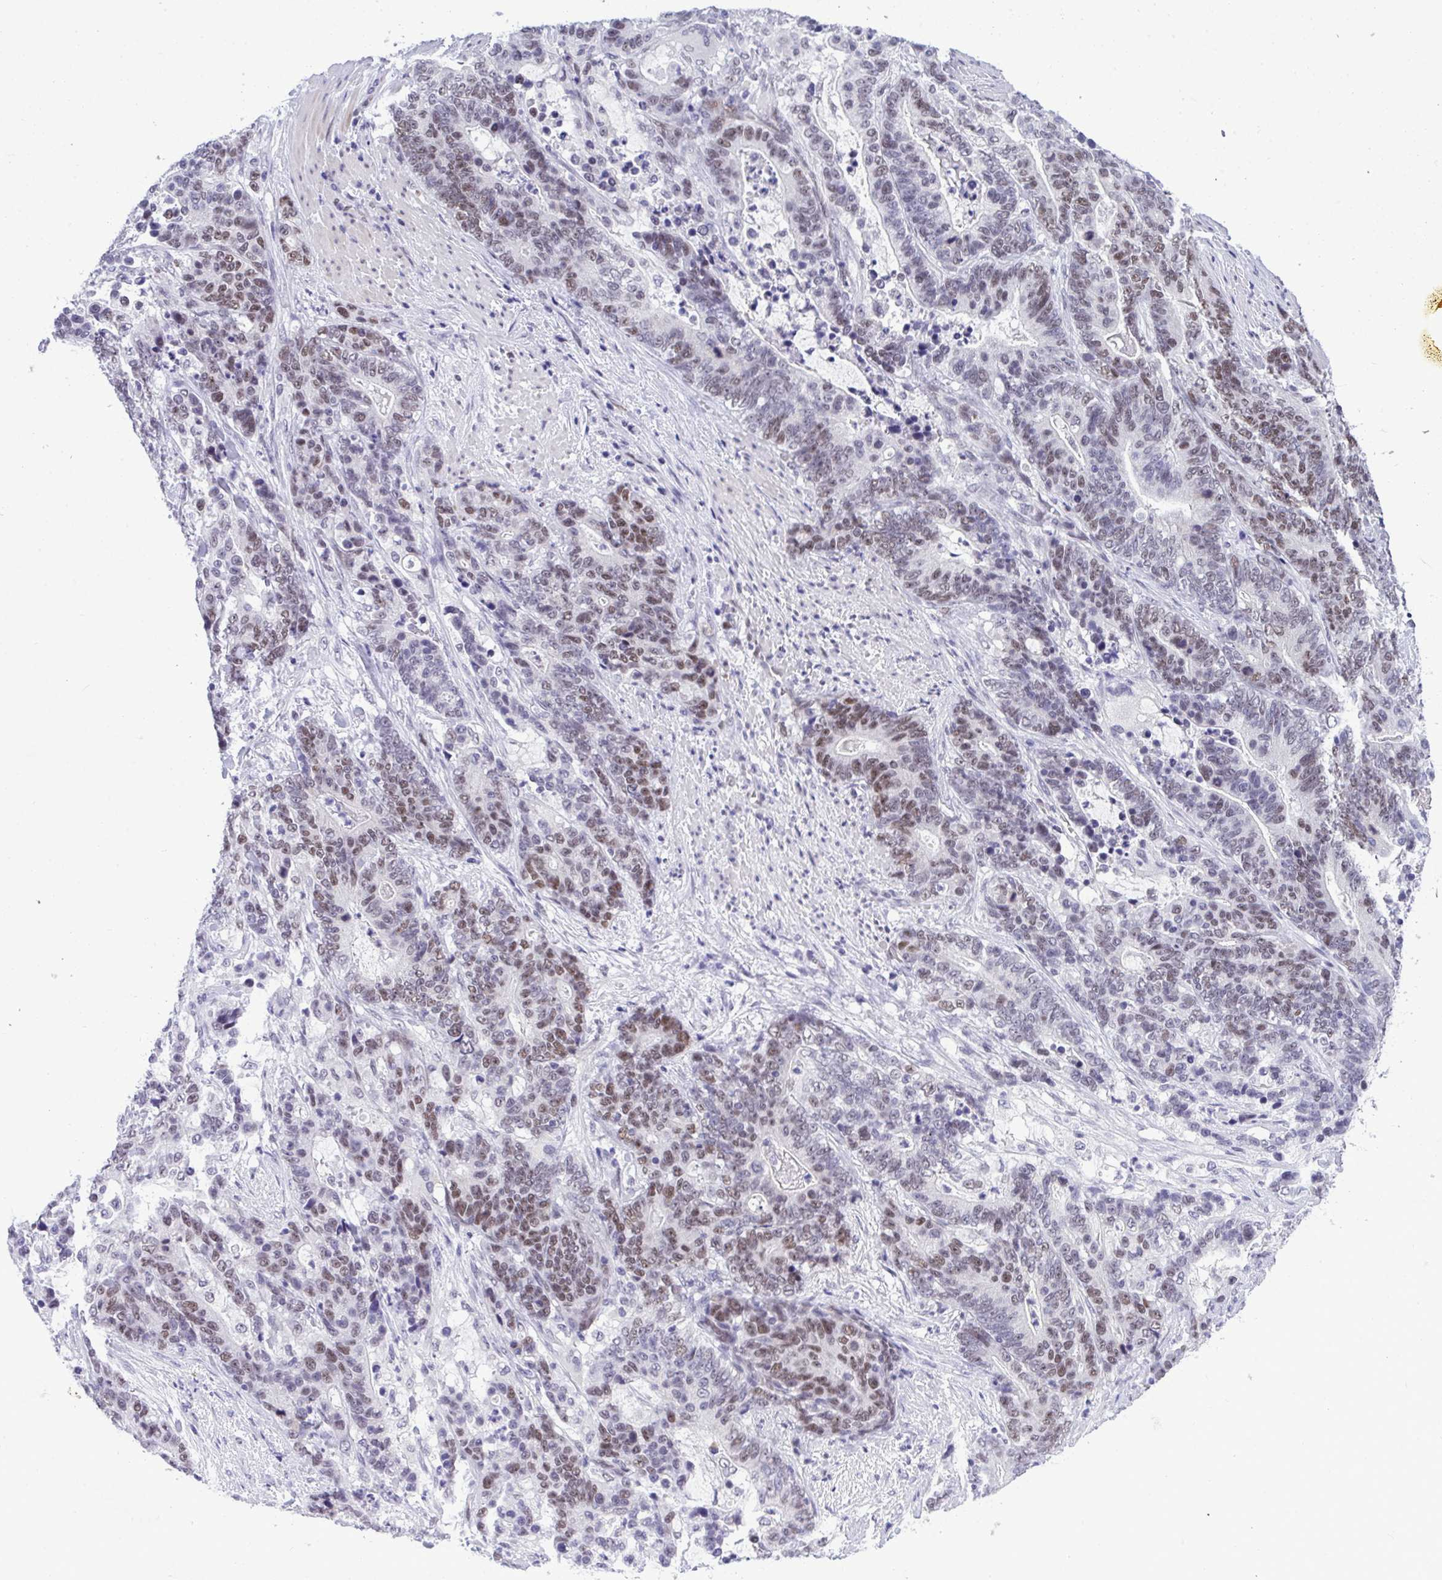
{"staining": {"intensity": "moderate", "quantity": "25%-75%", "location": "nuclear"}, "tissue": "stomach cancer", "cell_type": "Tumor cells", "image_type": "cancer", "snomed": [{"axis": "morphology", "description": "Normal tissue, NOS"}, {"axis": "morphology", "description": "Adenocarcinoma, NOS"}, {"axis": "topography", "description": "Stomach"}], "caption": "Protein expression analysis of adenocarcinoma (stomach) displays moderate nuclear staining in about 25%-75% of tumor cells.", "gene": "TEAD4", "patient": {"sex": "female", "age": 64}}